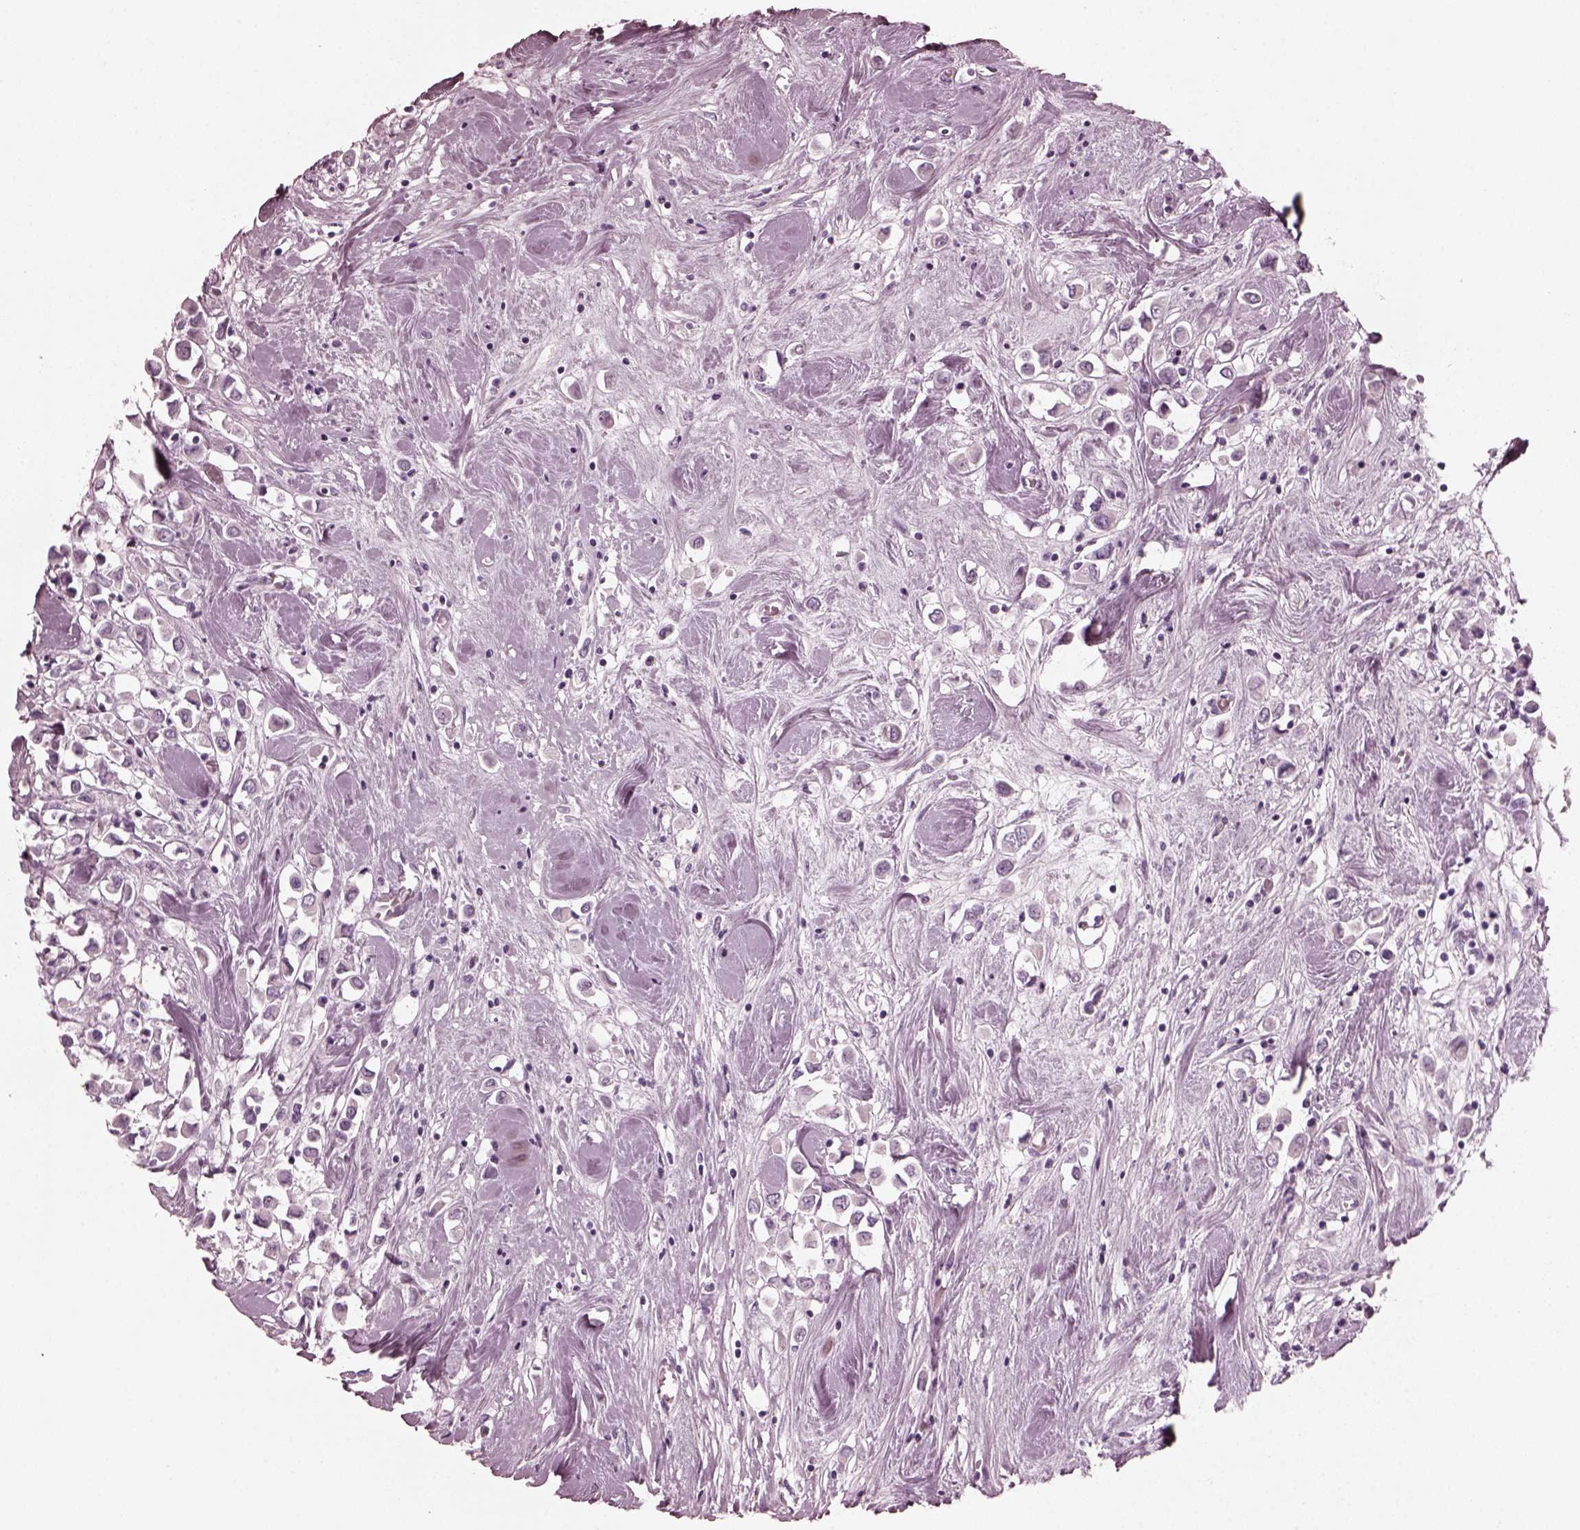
{"staining": {"intensity": "negative", "quantity": "none", "location": "none"}, "tissue": "breast cancer", "cell_type": "Tumor cells", "image_type": "cancer", "snomed": [{"axis": "morphology", "description": "Duct carcinoma"}, {"axis": "topography", "description": "Breast"}], "caption": "This photomicrograph is of breast cancer (invasive ductal carcinoma) stained with immunohistochemistry (IHC) to label a protein in brown with the nuclei are counter-stained blue. There is no expression in tumor cells.", "gene": "GRM6", "patient": {"sex": "female", "age": 61}}